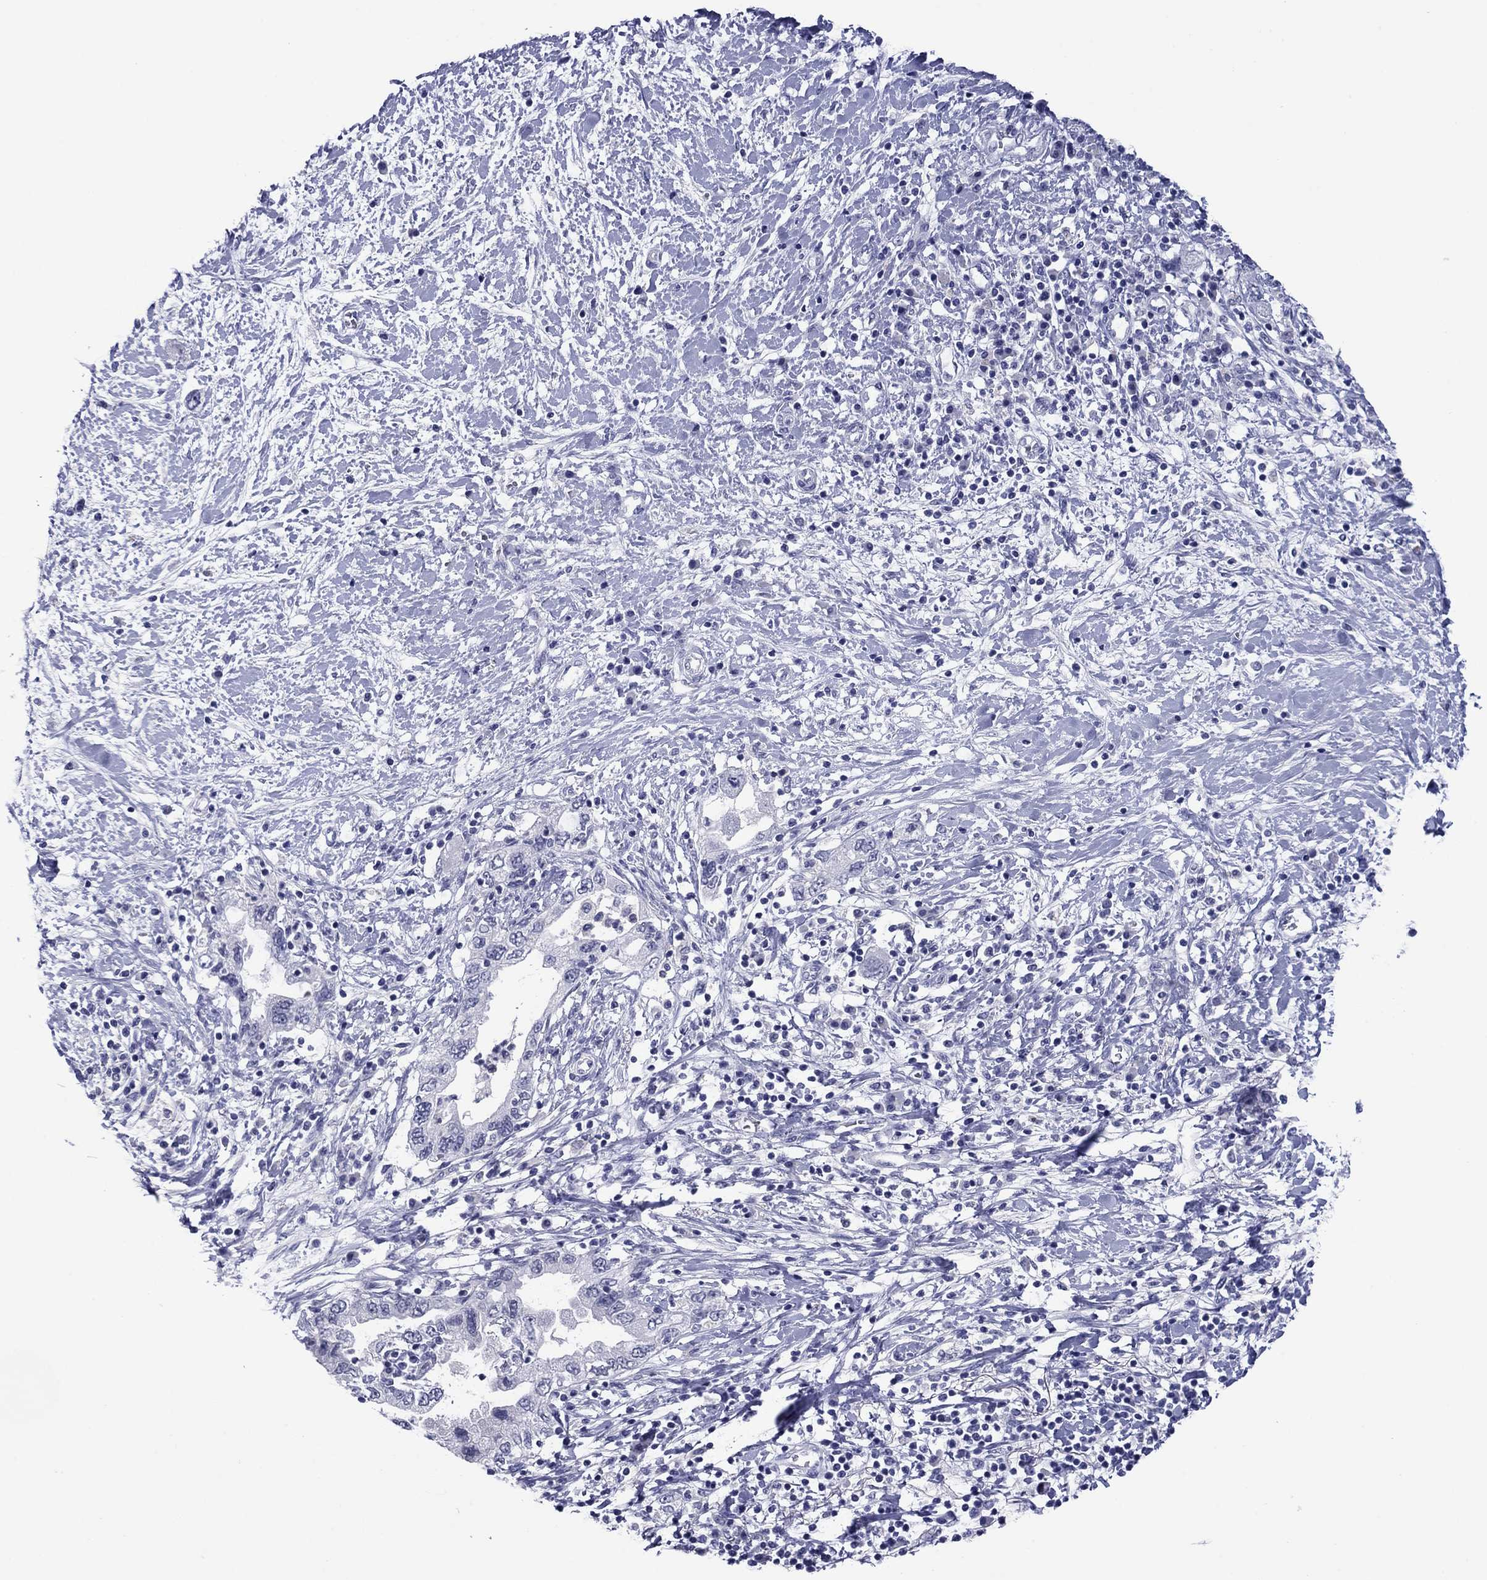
{"staining": {"intensity": "negative", "quantity": "none", "location": "none"}, "tissue": "pancreatic cancer", "cell_type": "Tumor cells", "image_type": "cancer", "snomed": [{"axis": "morphology", "description": "Adenocarcinoma, NOS"}, {"axis": "topography", "description": "Pancreas"}], "caption": "Immunohistochemistry (IHC) micrograph of neoplastic tissue: human adenocarcinoma (pancreatic) stained with DAB (3,3'-diaminobenzidine) displays no significant protein positivity in tumor cells.", "gene": "TCFL5", "patient": {"sex": "female", "age": 73}}